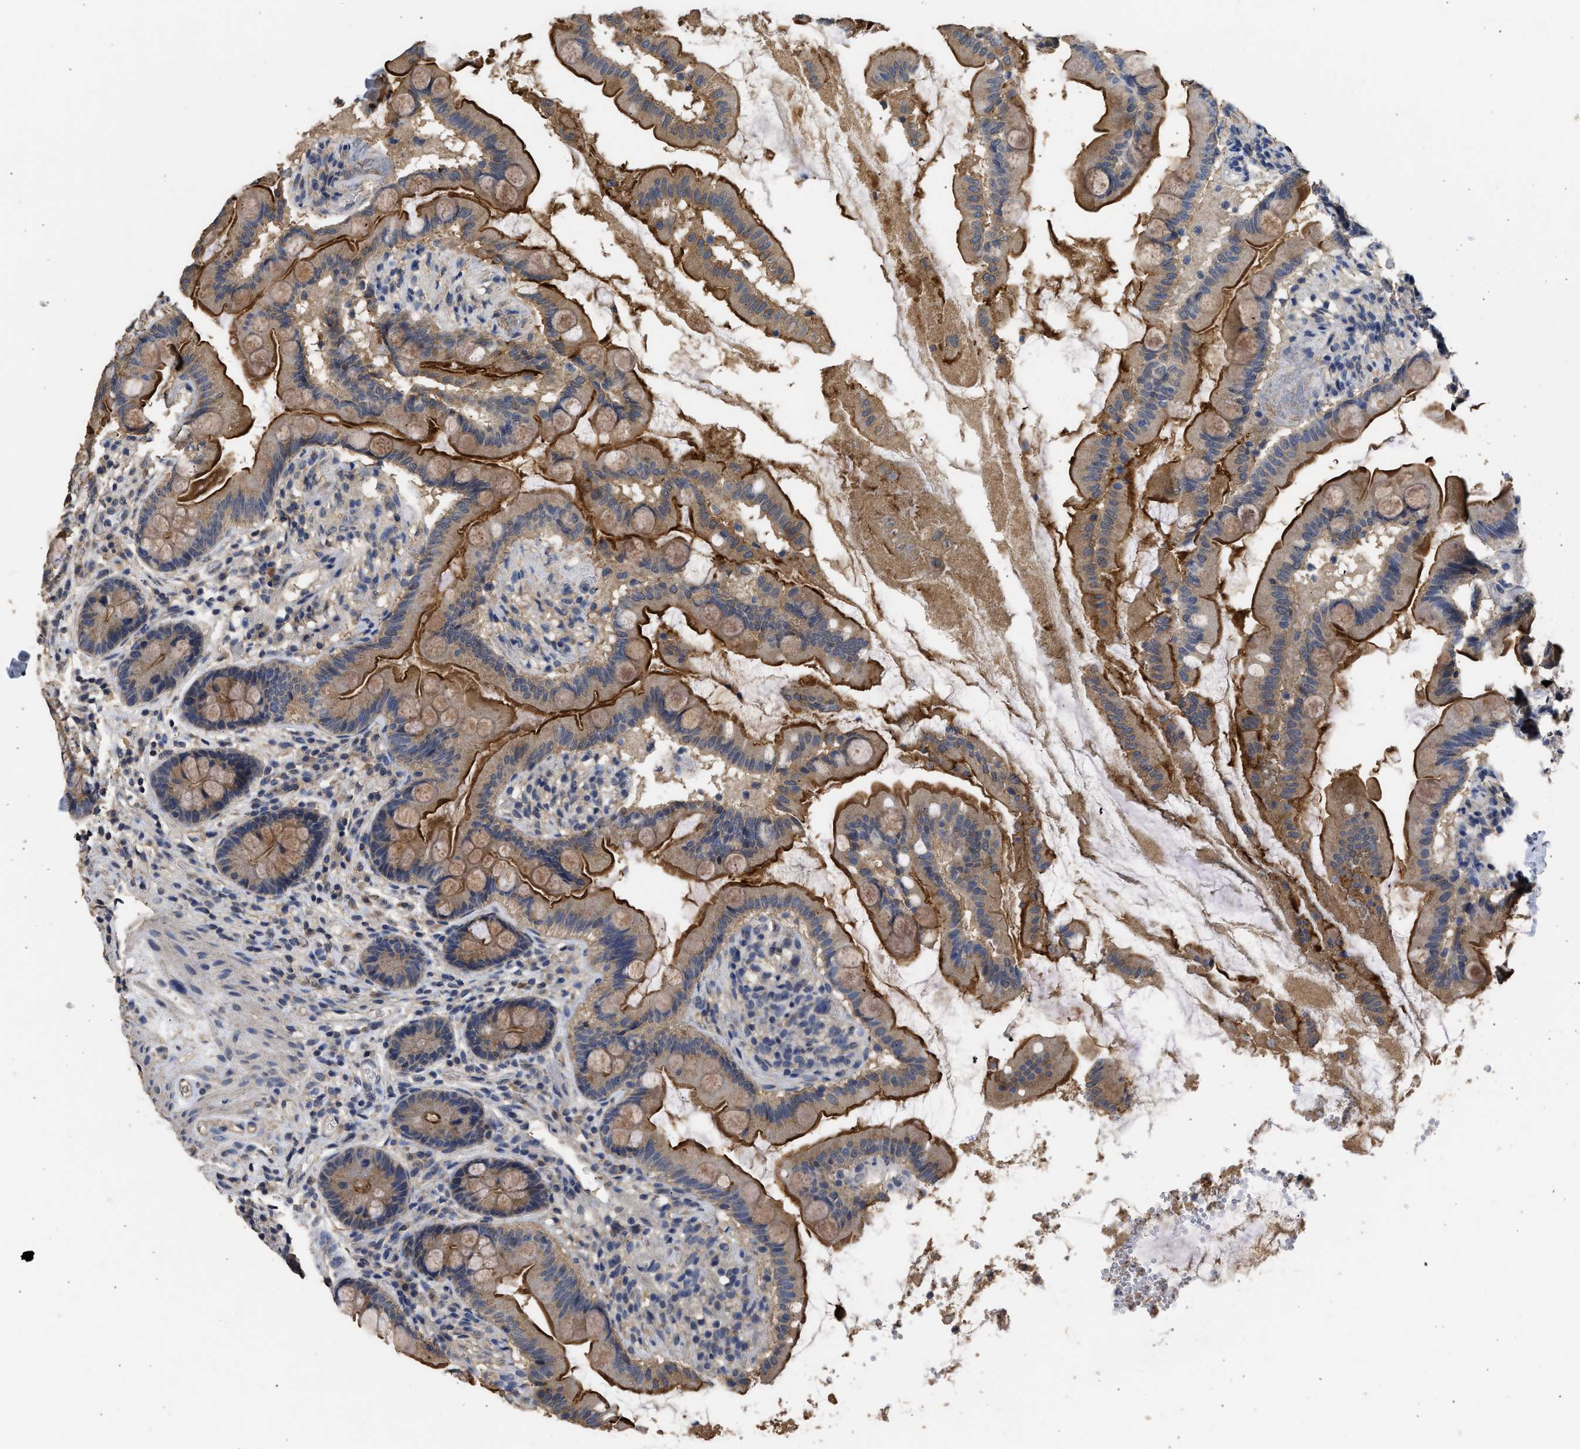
{"staining": {"intensity": "strong", "quantity": ">75%", "location": "cytoplasmic/membranous"}, "tissue": "small intestine", "cell_type": "Glandular cells", "image_type": "normal", "snomed": [{"axis": "morphology", "description": "Normal tissue, NOS"}, {"axis": "topography", "description": "Small intestine"}], "caption": "The immunohistochemical stain shows strong cytoplasmic/membranous positivity in glandular cells of normal small intestine. The protein is stained brown, and the nuclei are stained in blue (DAB IHC with brightfield microscopy, high magnification).", "gene": "SPINT2", "patient": {"sex": "female", "age": 56}}